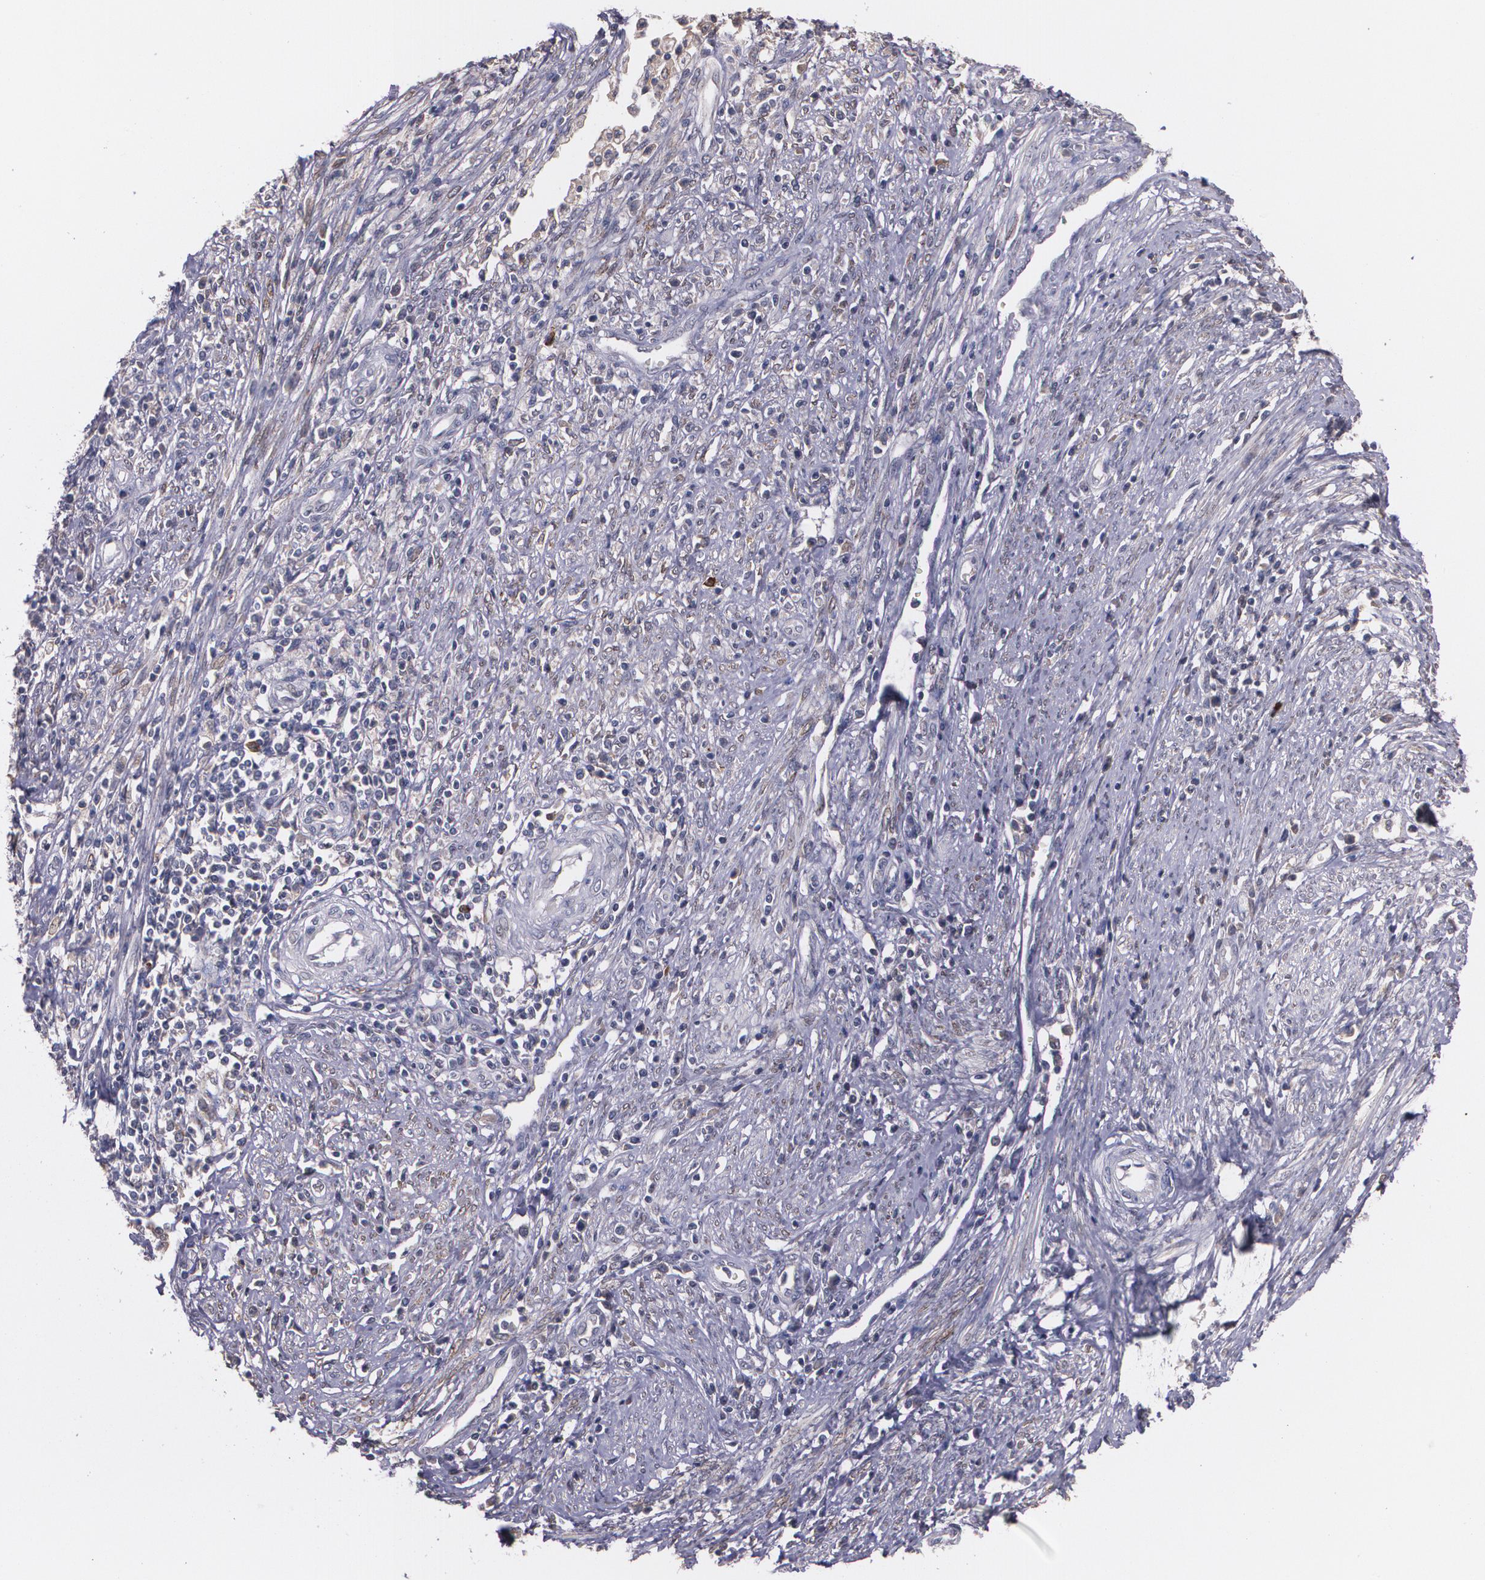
{"staining": {"intensity": "weak", "quantity": "<25%", "location": "cytoplasmic/membranous"}, "tissue": "cervical cancer", "cell_type": "Tumor cells", "image_type": "cancer", "snomed": [{"axis": "morphology", "description": "Adenocarcinoma, NOS"}, {"axis": "topography", "description": "Cervix"}], "caption": "The IHC histopathology image has no significant positivity in tumor cells of cervical adenocarcinoma tissue.", "gene": "IFNGR2", "patient": {"sex": "female", "age": 36}}